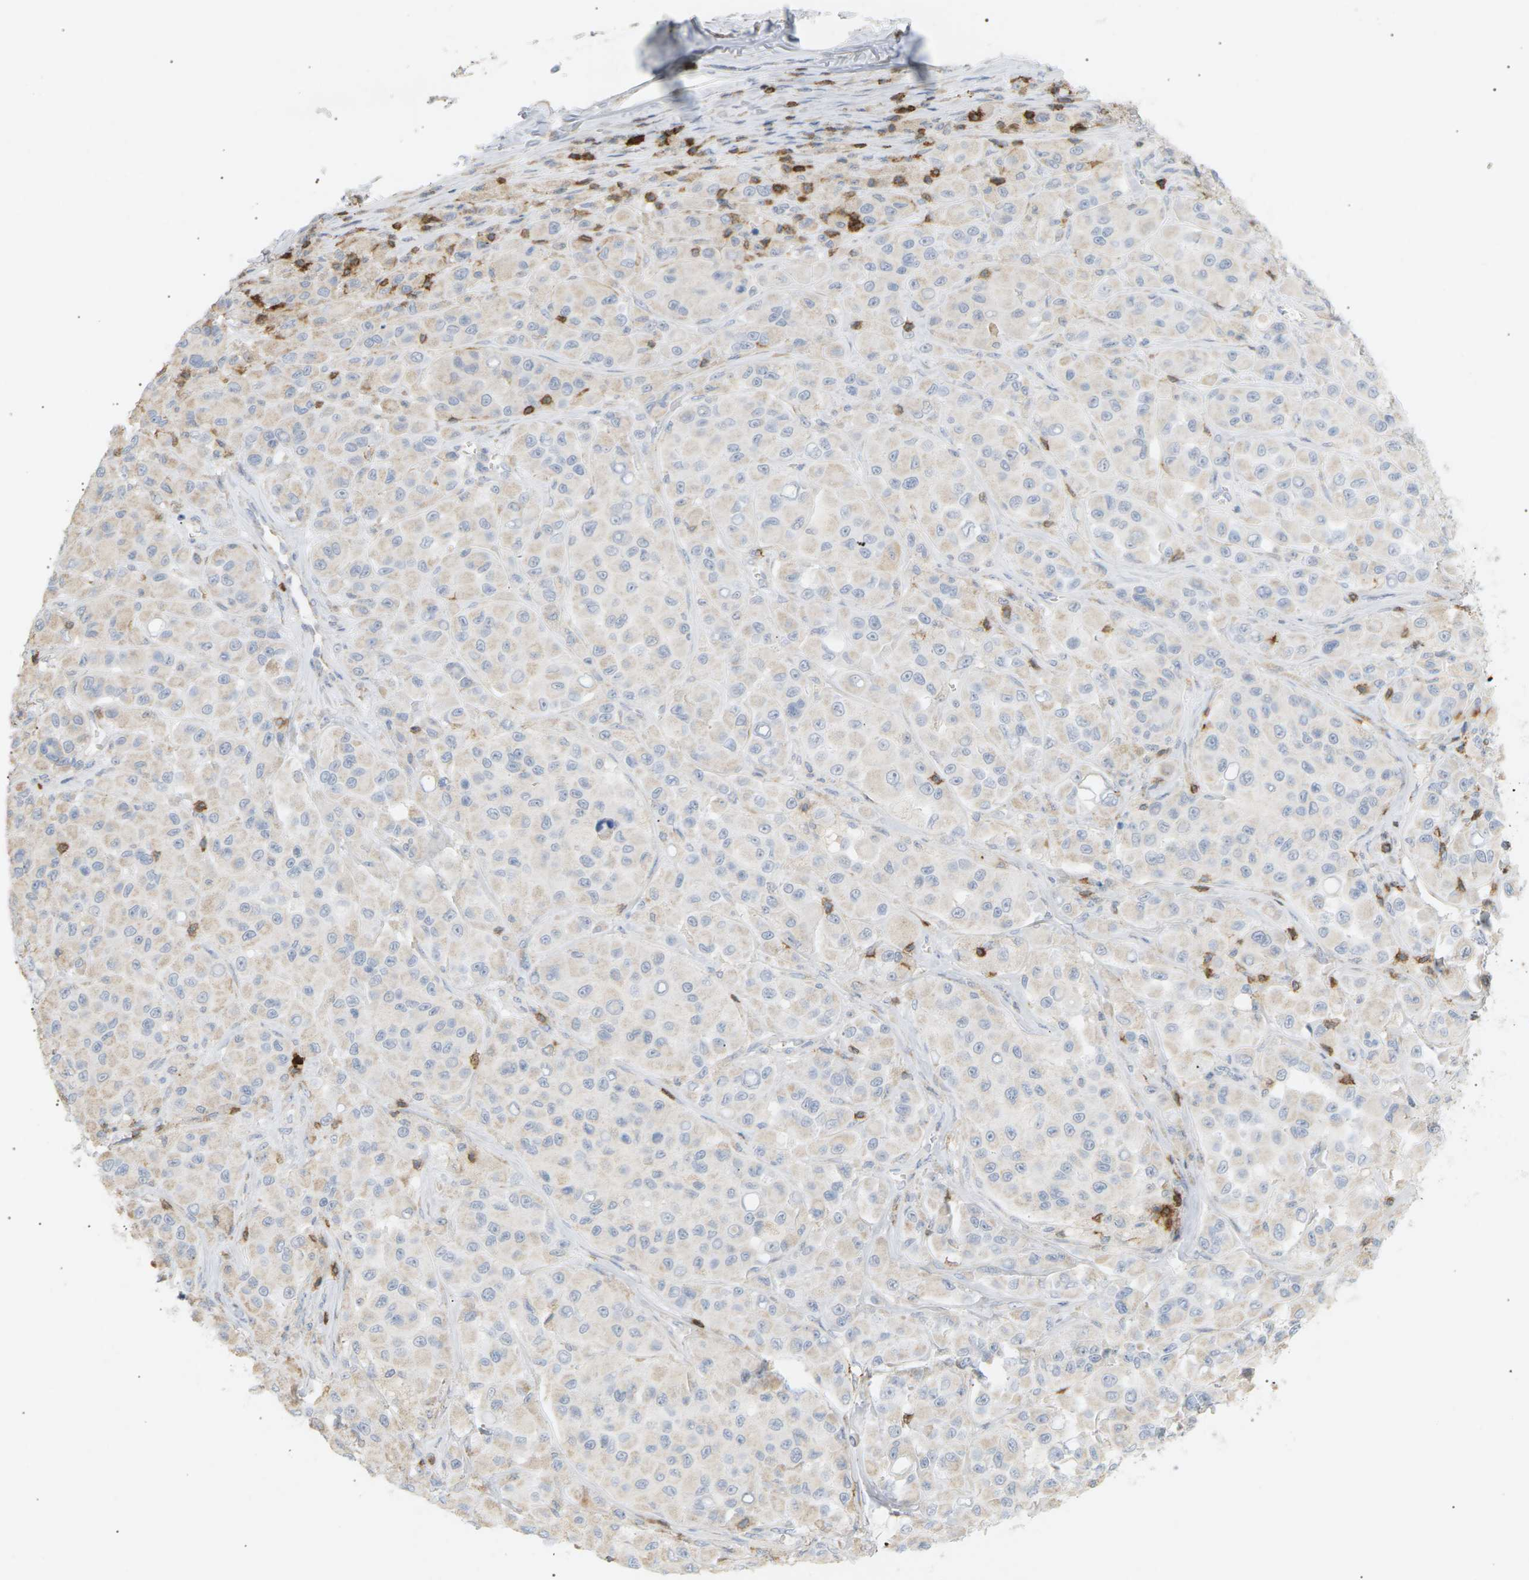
{"staining": {"intensity": "negative", "quantity": "none", "location": "none"}, "tissue": "melanoma", "cell_type": "Tumor cells", "image_type": "cancer", "snomed": [{"axis": "morphology", "description": "Malignant melanoma, NOS"}, {"axis": "topography", "description": "Skin"}], "caption": "Melanoma stained for a protein using immunohistochemistry (IHC) reveals no staining tumor cells.", "gene": "LIME1", "patient": {"sex": "male", "age": 84}}